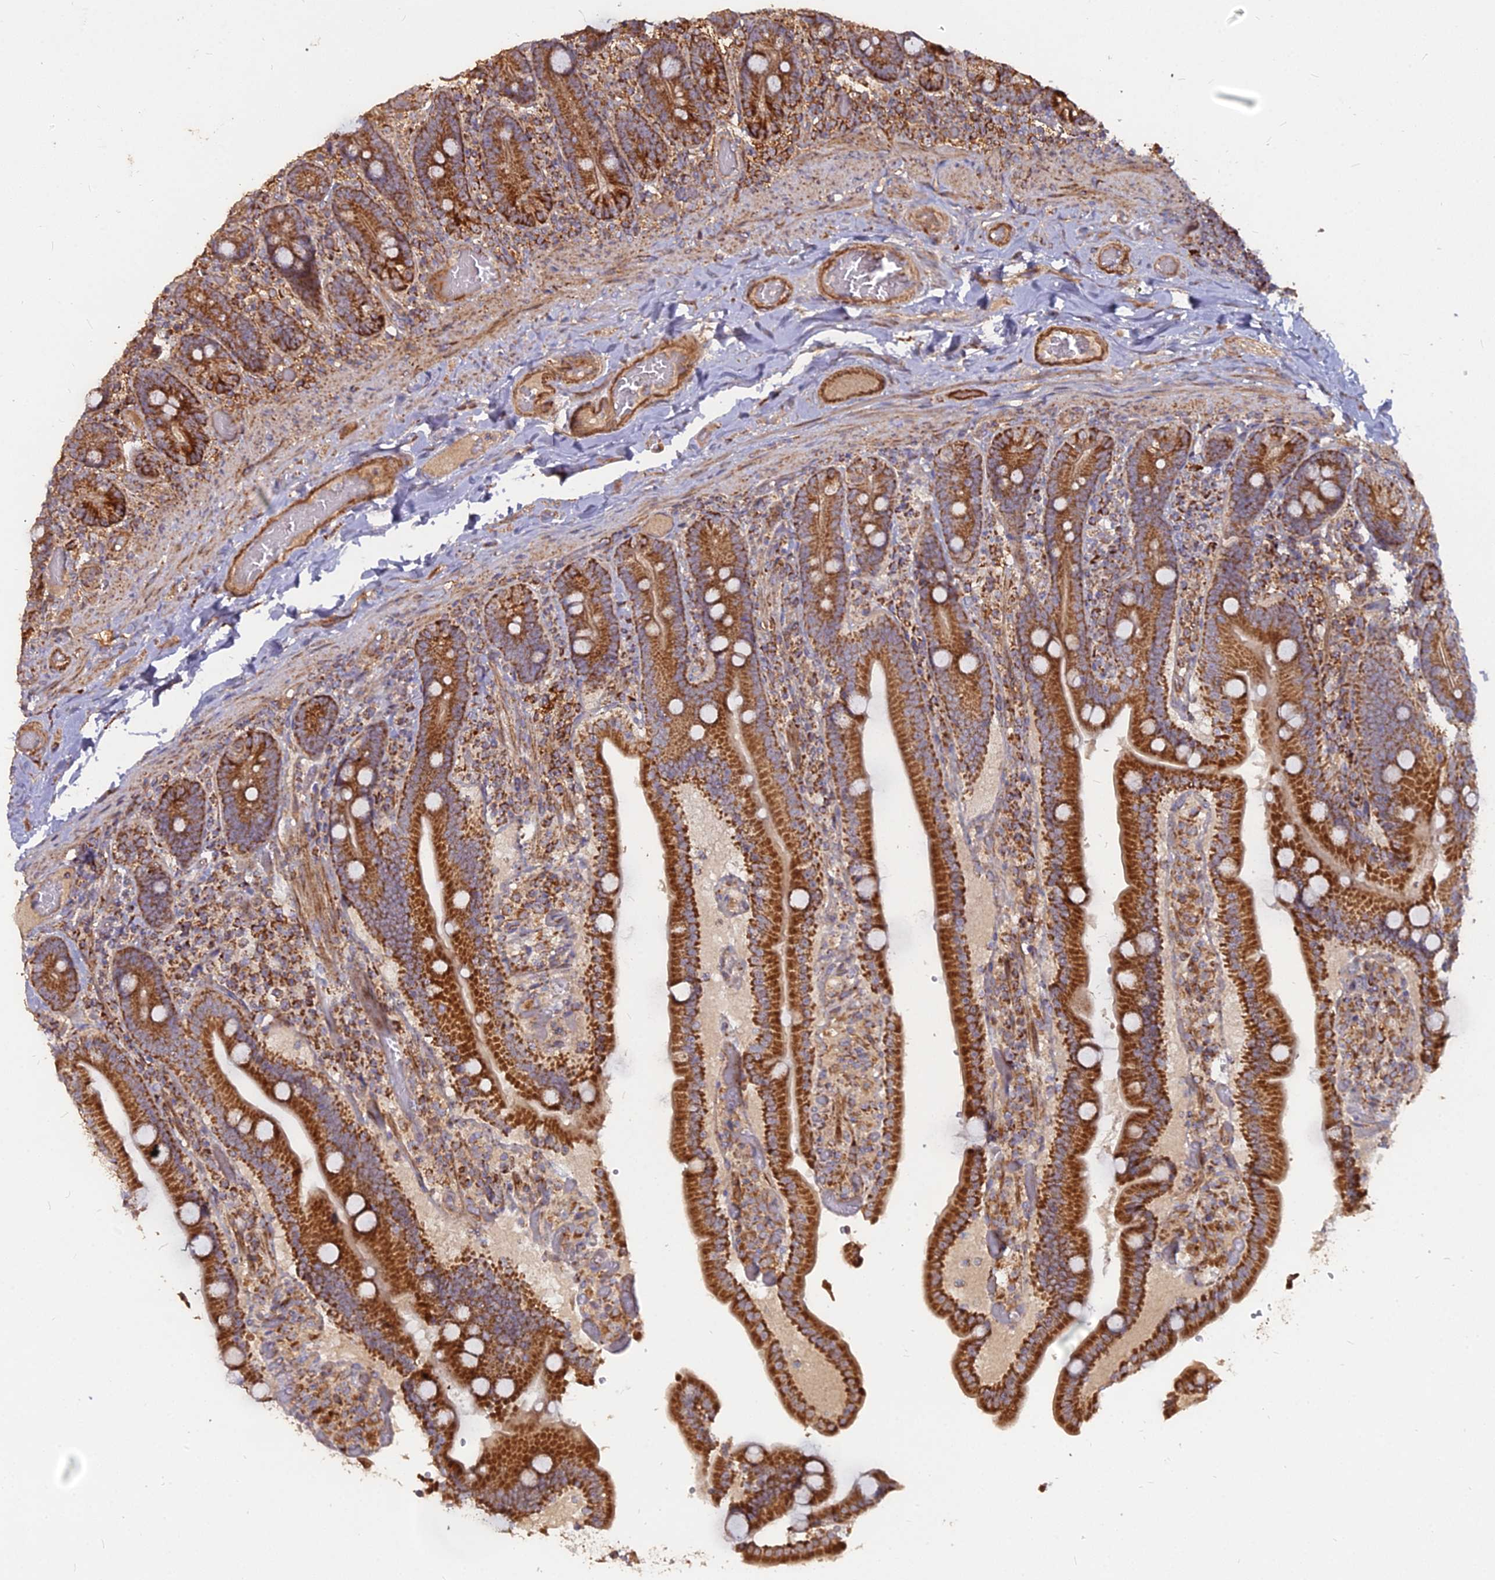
{"staining": {"intensity": "strong", "quantity": ">75%", "location": "cytoplasmic/membranous"}, "tissue": "duodenum", "cell_type": "Glandular cells", "image_type": "normal", "snomed": [{"axis": "morphology", "description": "Normal tissue, NOS"}, {"axis": "topography", "description": "Duodenum"}], "caption": "Immunohistochemical staining of normal duodenum displays strong cytoplasmic/membranous protein expression in about >75% of glandular cells.", "gene": "COX11", "patient": {"sex": "female", "age": 62}}